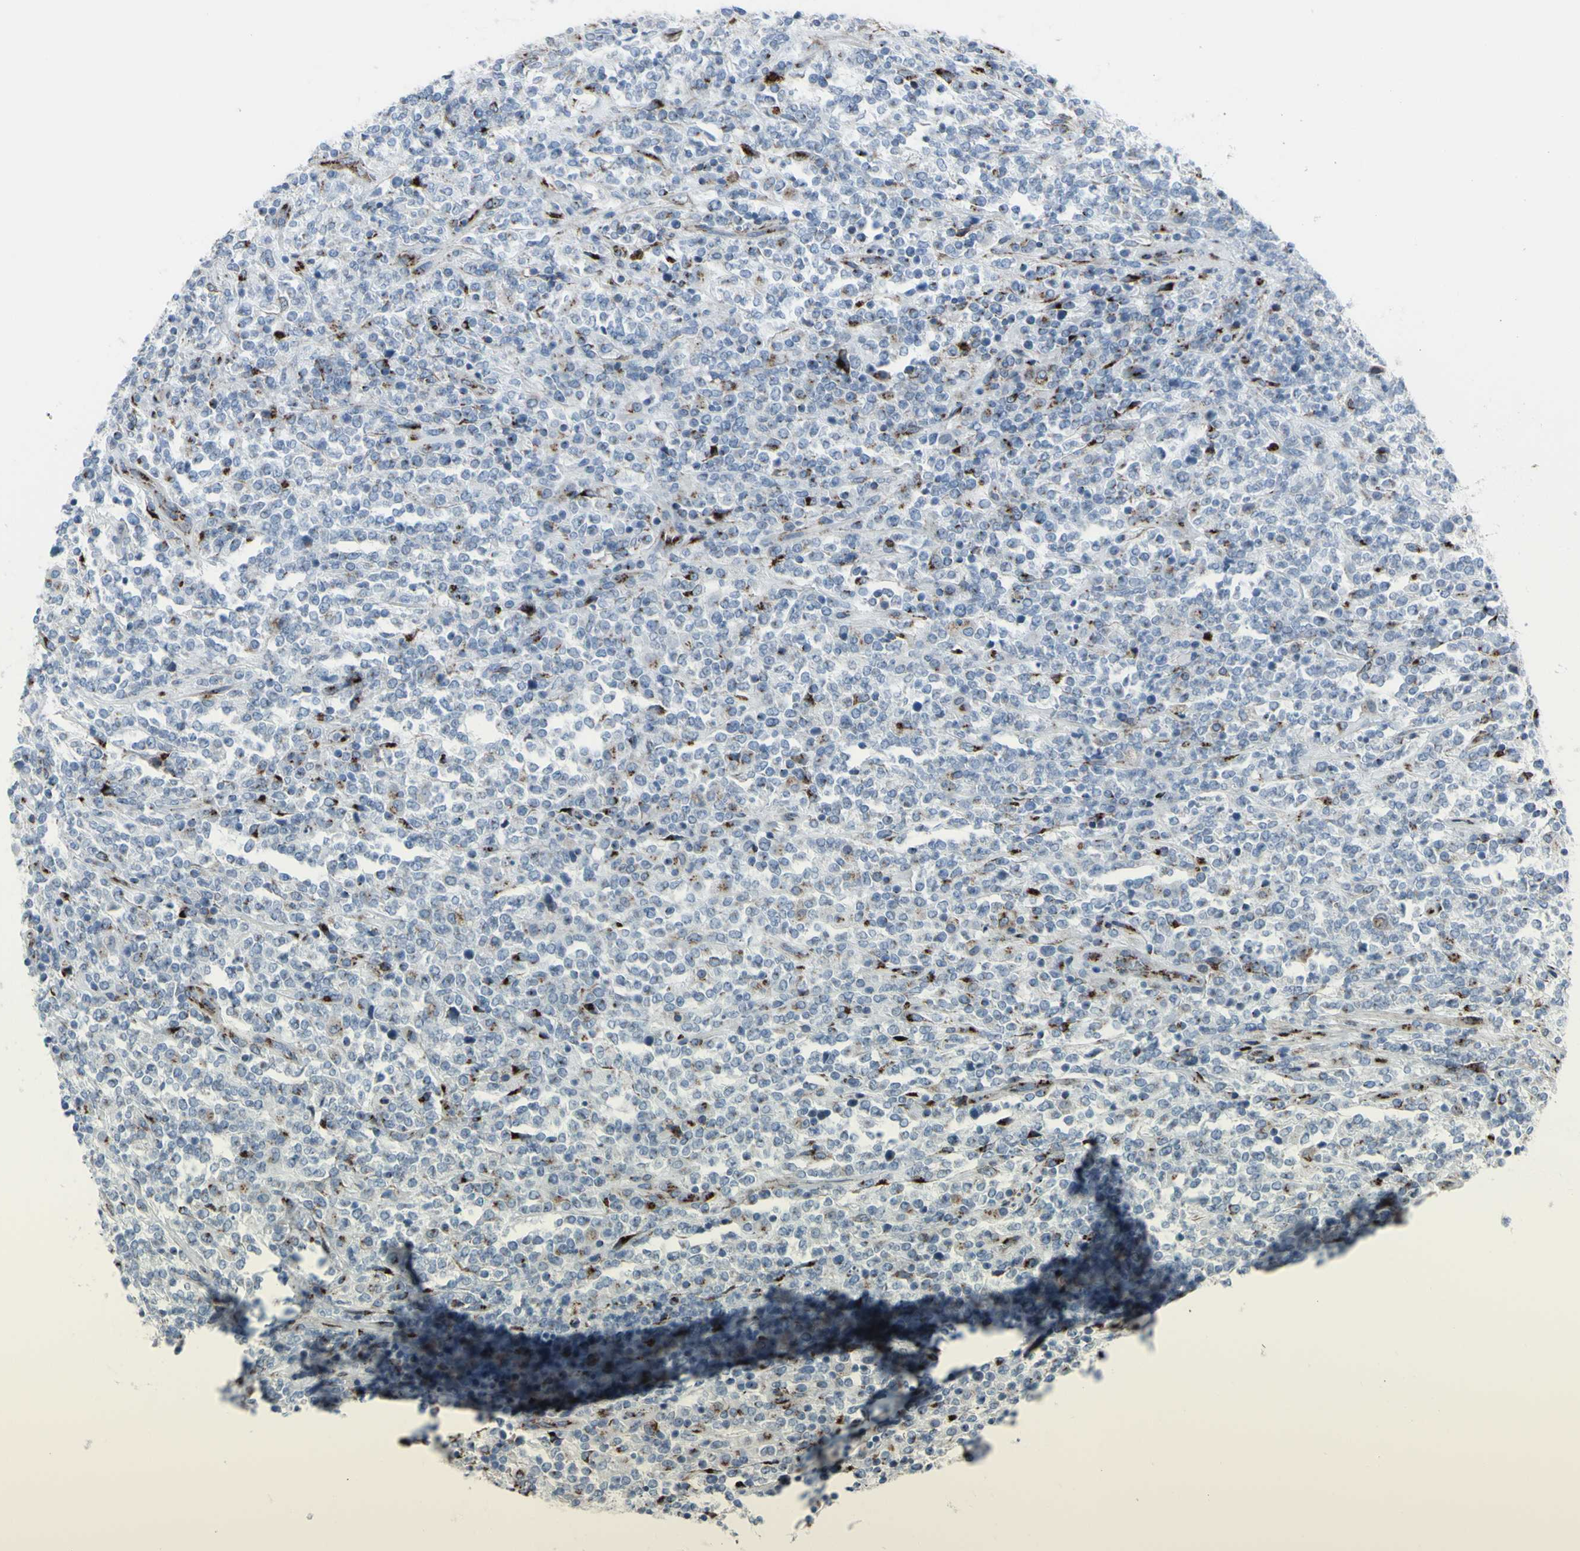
{"staining": {"intensity": "moderate", "quantity": "<25%", "location": "cytoplasmic/membranous"}, "tissue": "lymphoma", "cell_type": "Tumor cells", "image_type": "cancer", "snomed": [{"axis": "morphology", "description": "Malignant lymphoma, non-Hodgkin's type, High grade"}, {"axis": "topography", "description": "Soft tissue"}], "caption": "Moderate cytoplasmic/membranous staining for a protein is seen in approximately <25% of tumor cells of high-grade malignant lymphoma, non-Hodgkin's type using immunohistochemistry (IHC).", "gene": "GLG1", "patient": {"sex": "male", "age": 18}}